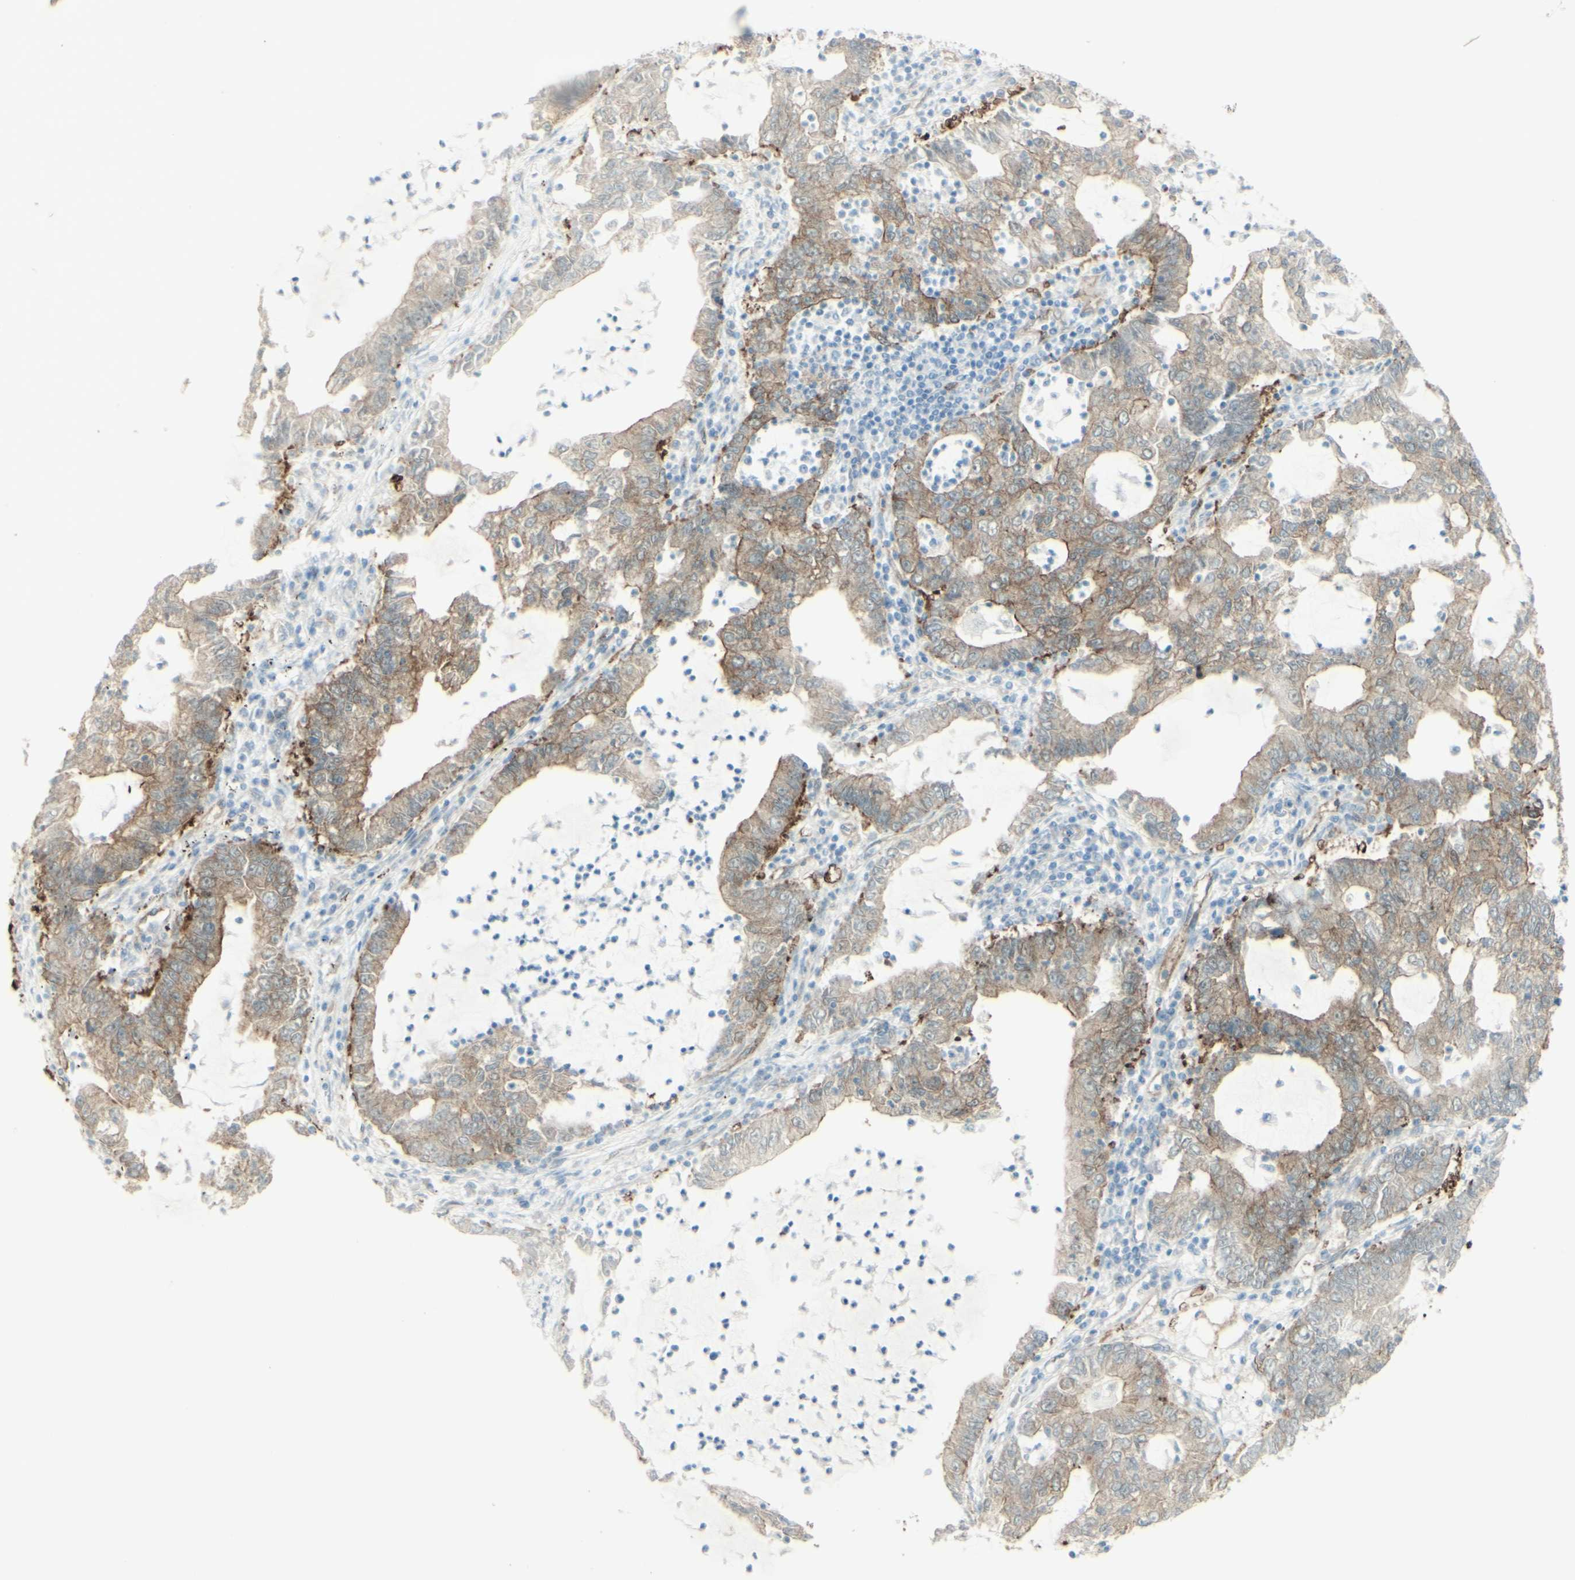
{"staining": {"intensity": "moderate", "quantity": "25%-75%", "location": "cytoplasmic/membranous"}, "tissue": "lung cancer", "cell_type": "Tumor cells", "image_type": "cancer", "snomed": [{"axis": "morphology", "description": "Adenocarcinoma, NOS"}, {"axis": "topography", "description": "Lung"}], "caption": "Immunohistochemical staining of lung adenocarcinoma displays medium levels of moderate cytoplasmic/membranous staining in about 25%-75% of tumor cells.", "gene": "MYO6", "patient": {"sex": "female", "age": 51}}